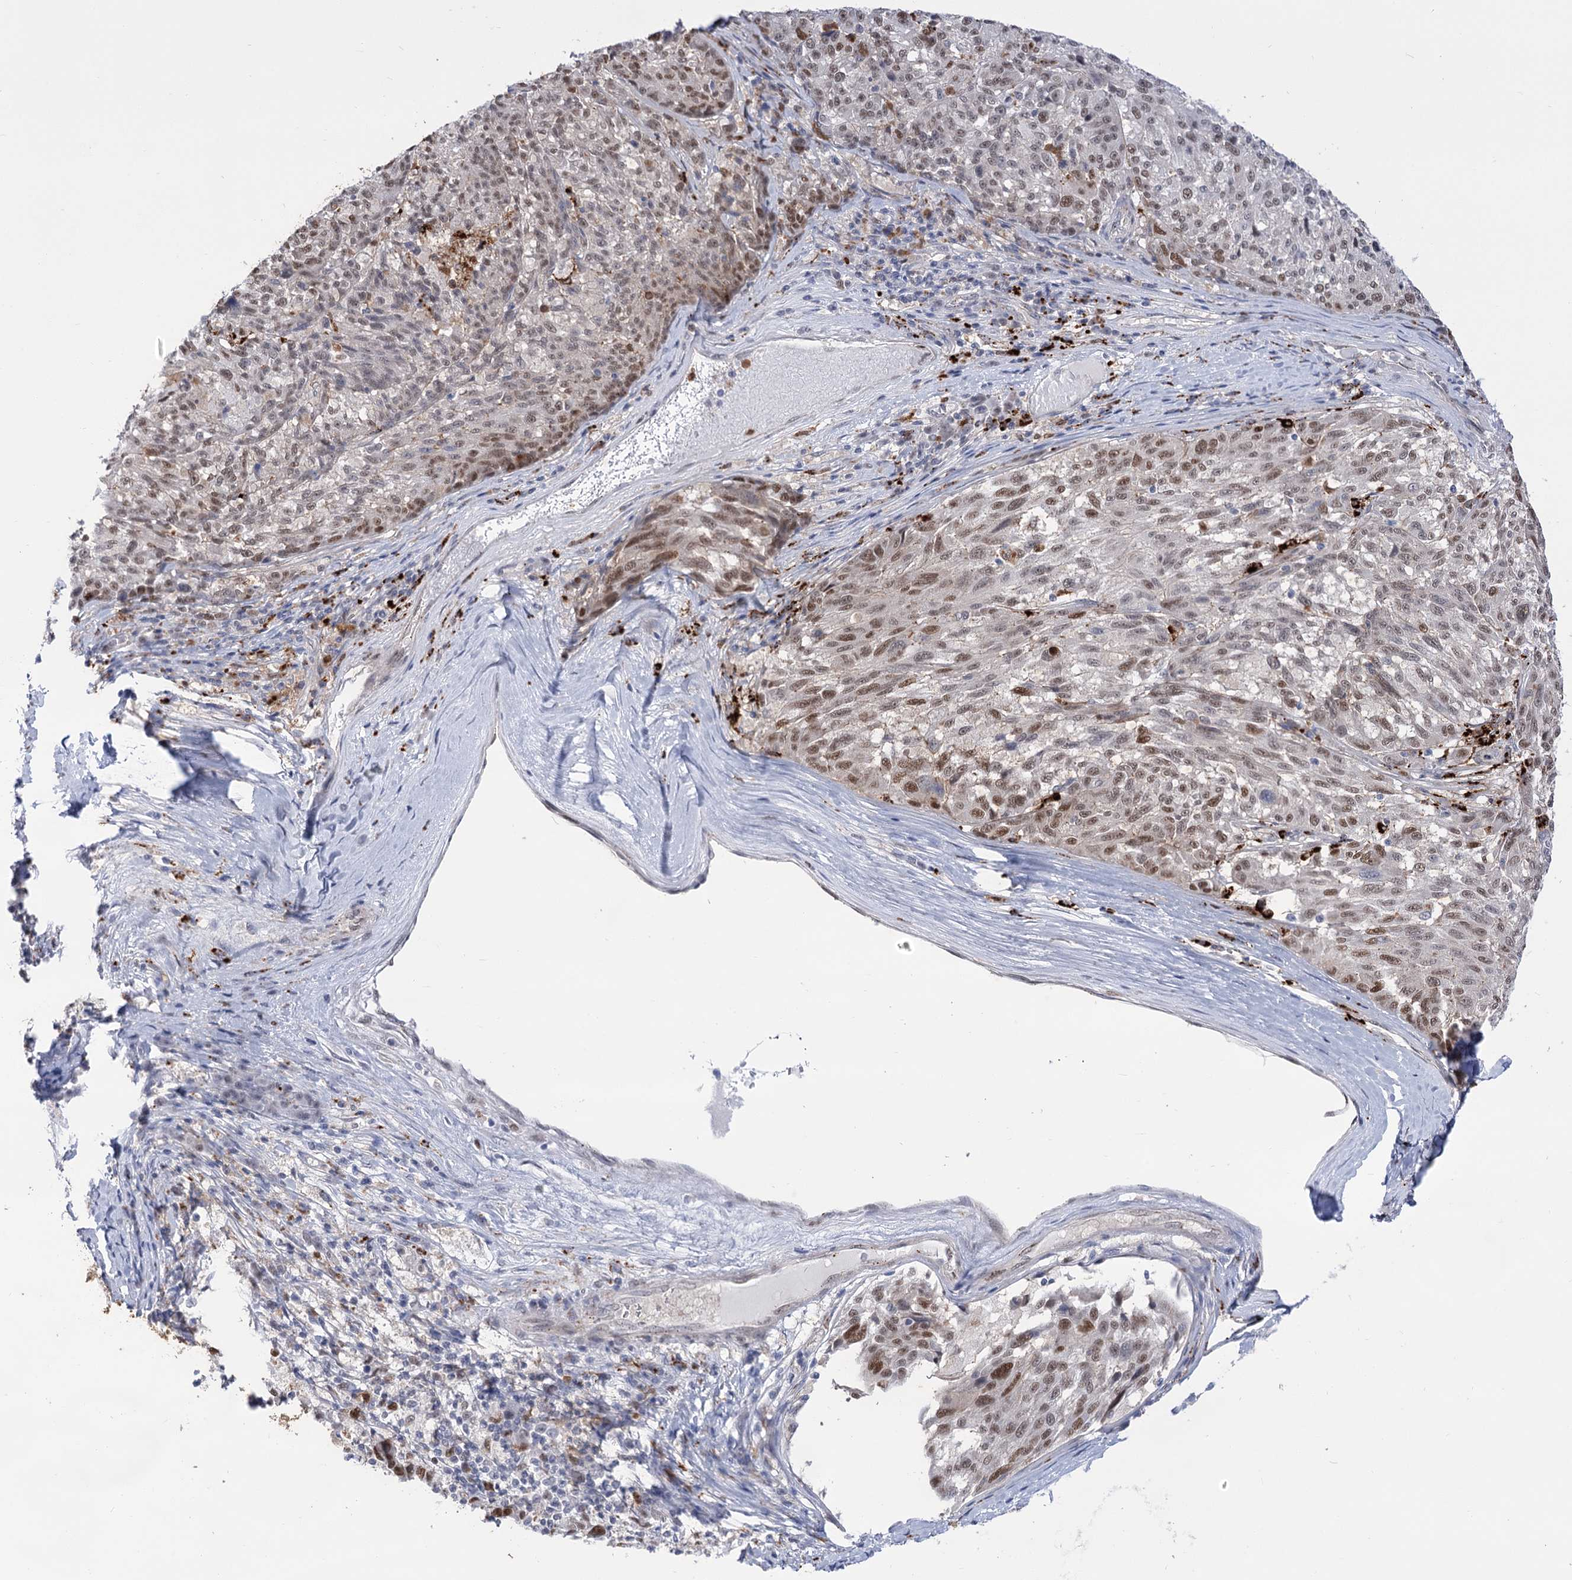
{"staining": {"intensity": "moderate", "quantity": ">75%", "location": "nuclear"}, "tissue": "melanoma", "cell_type": "Tumor cells", "image_type": "cancer", "snomed": [{"axis": "morphology", "description": "Malignant melanoma, NOS"}, {"axis": "topography", "description": "Skin"}], "caption": "IHC of human malignant melanoma exhibits medium levels of moderate nuclear positivity in approximately >75% of tumor cells. IHC stains the protein in brown and the nuclei are stained blue.", "gene": "SIAE", "patient": {"sex": "male", "age": 53}}